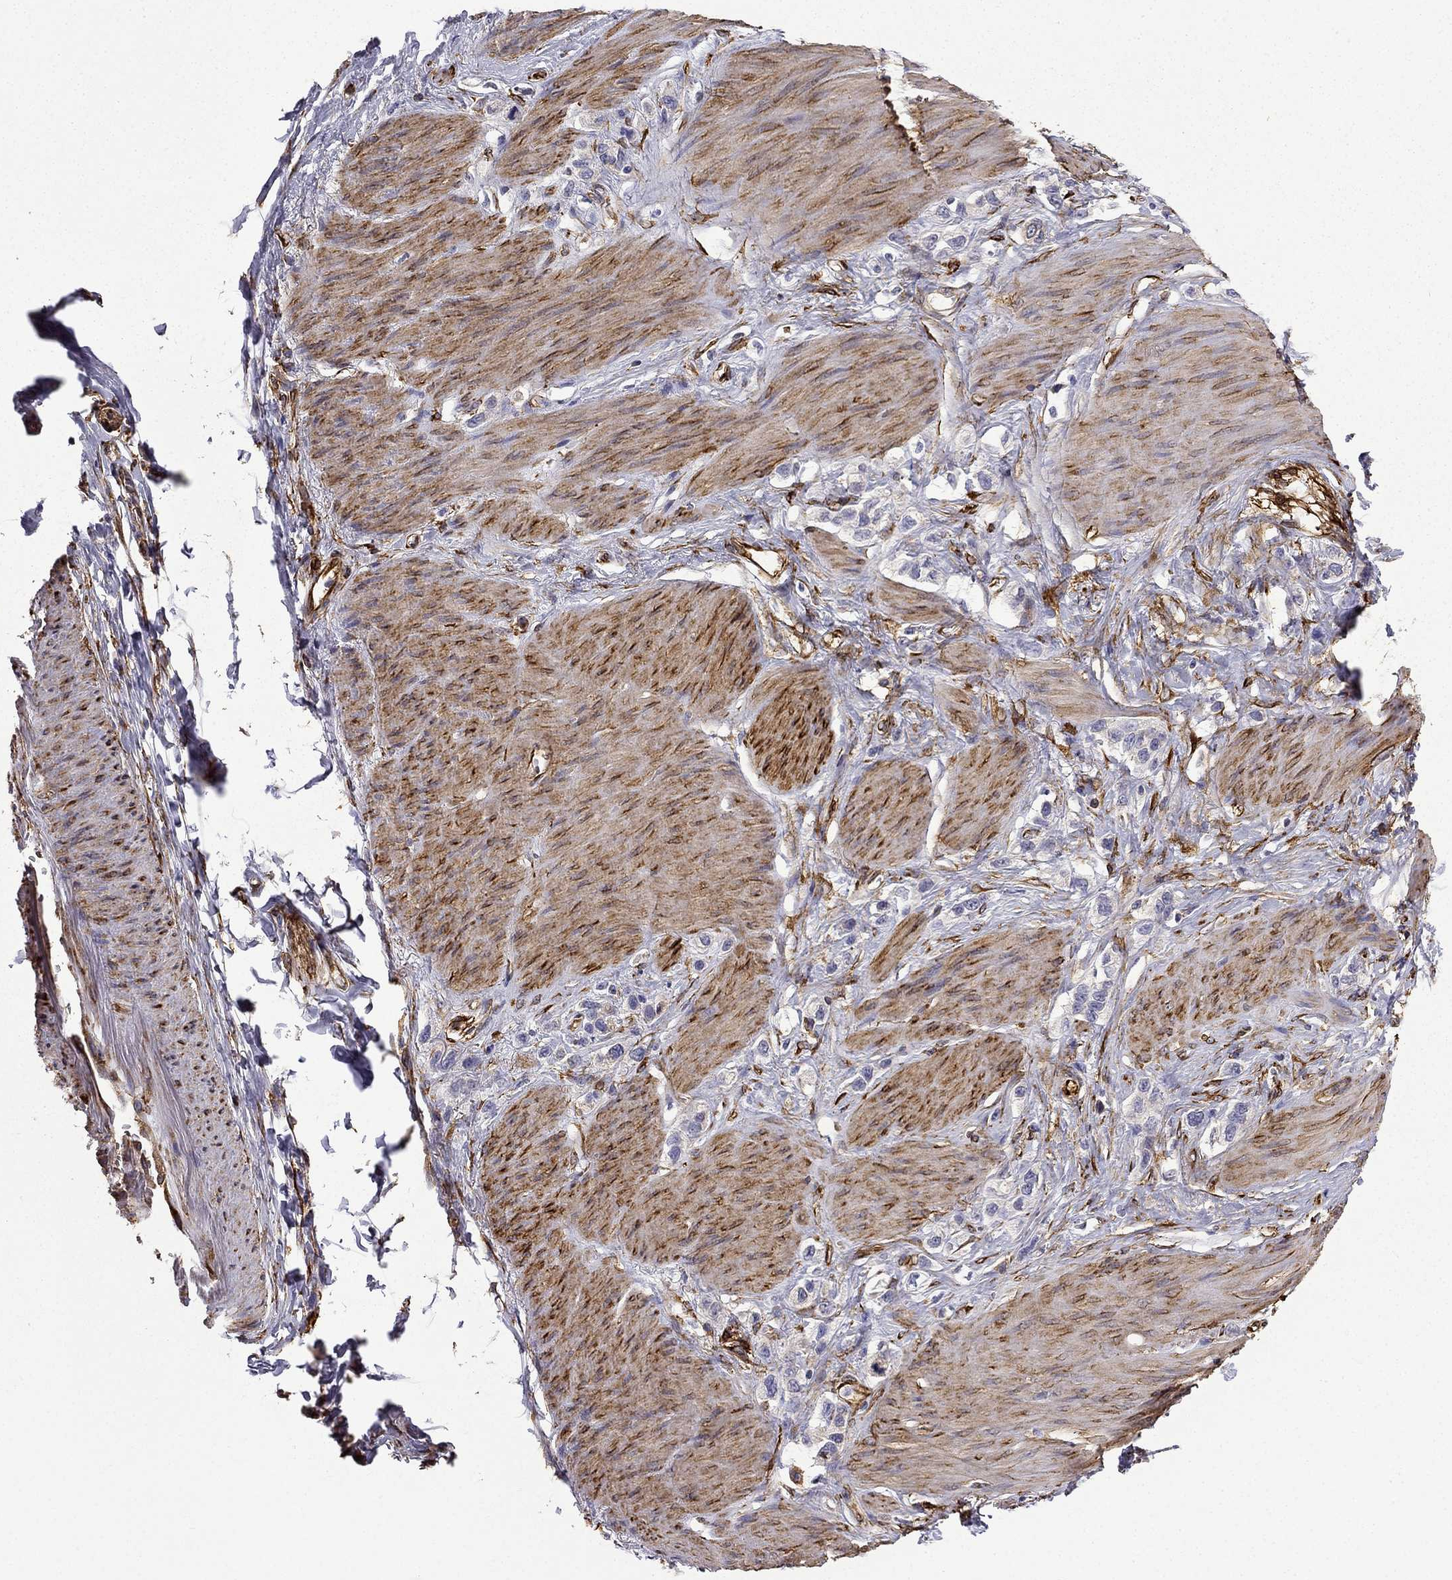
{"staining": {"intensity": "negative", "quantity": "none", "location": "none"}, "tissue": "stomach cancer", "cell_type": "Tumor cells", "image_type": "cancer", "snomed": [{"axis": "morphology", "description": "Normal tissue, NOS"}, {"axis": "morphology", "description": "Adenocarcinoma, NOS"}, {"axis": "morphology", "description": "Adenocarcinoma, High grade"}, {"axis": "topography", "description": "Stomach, upper"}, {"axis": "topography", "description": "Stomach"}], "caption": "High power microscopy image of an IHC photomicrograph of stomach cancer, revealing no significant staining in tumor cells. (DAB (3,3'-diaminobenzidine) immunohistochemistry with hematoxylin counter stain).", "gene": "MAP4", "patient": {"sex": "female", "age": 65}}